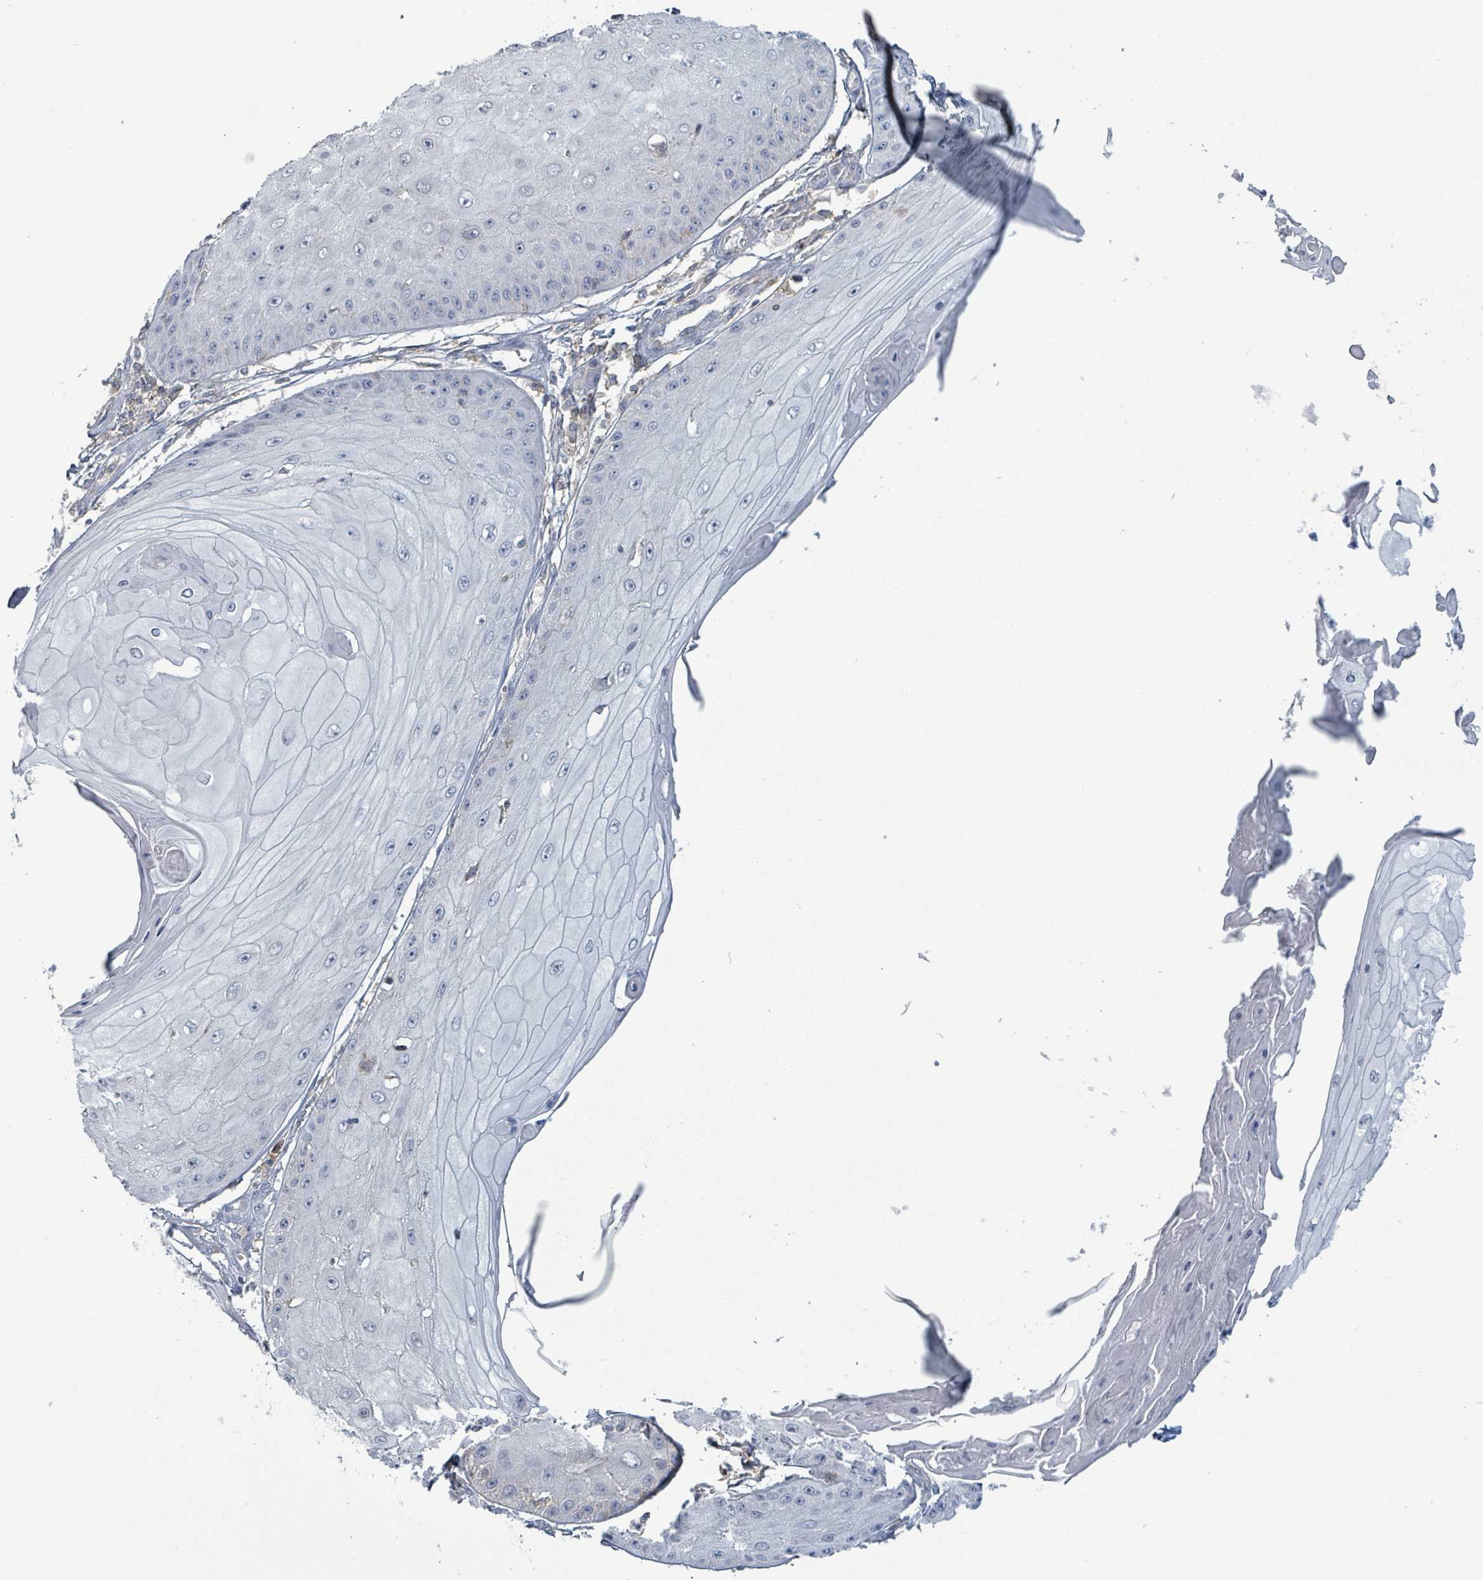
{"staining": {"intensity": "negative", "quantity": "none", "location": "none"}, "tissue": "skin cancer", "cell_type": "Tumor cells", "image_type": "cancer", "snomed": [{"axis": "morphology", "description": "Squamous cell carcinoma, NOS"}, {"axis": "topography", "description": "Skin"}], "caption": "The histopathology image reveals no staining of tumor cells in skin cancer. (DAB immunohistochemistry (IHC) visualized using brightfield microscopy, high magnification).", "gene": "TNFRSF14", "patient": {"sex": "male", "age": 70}}